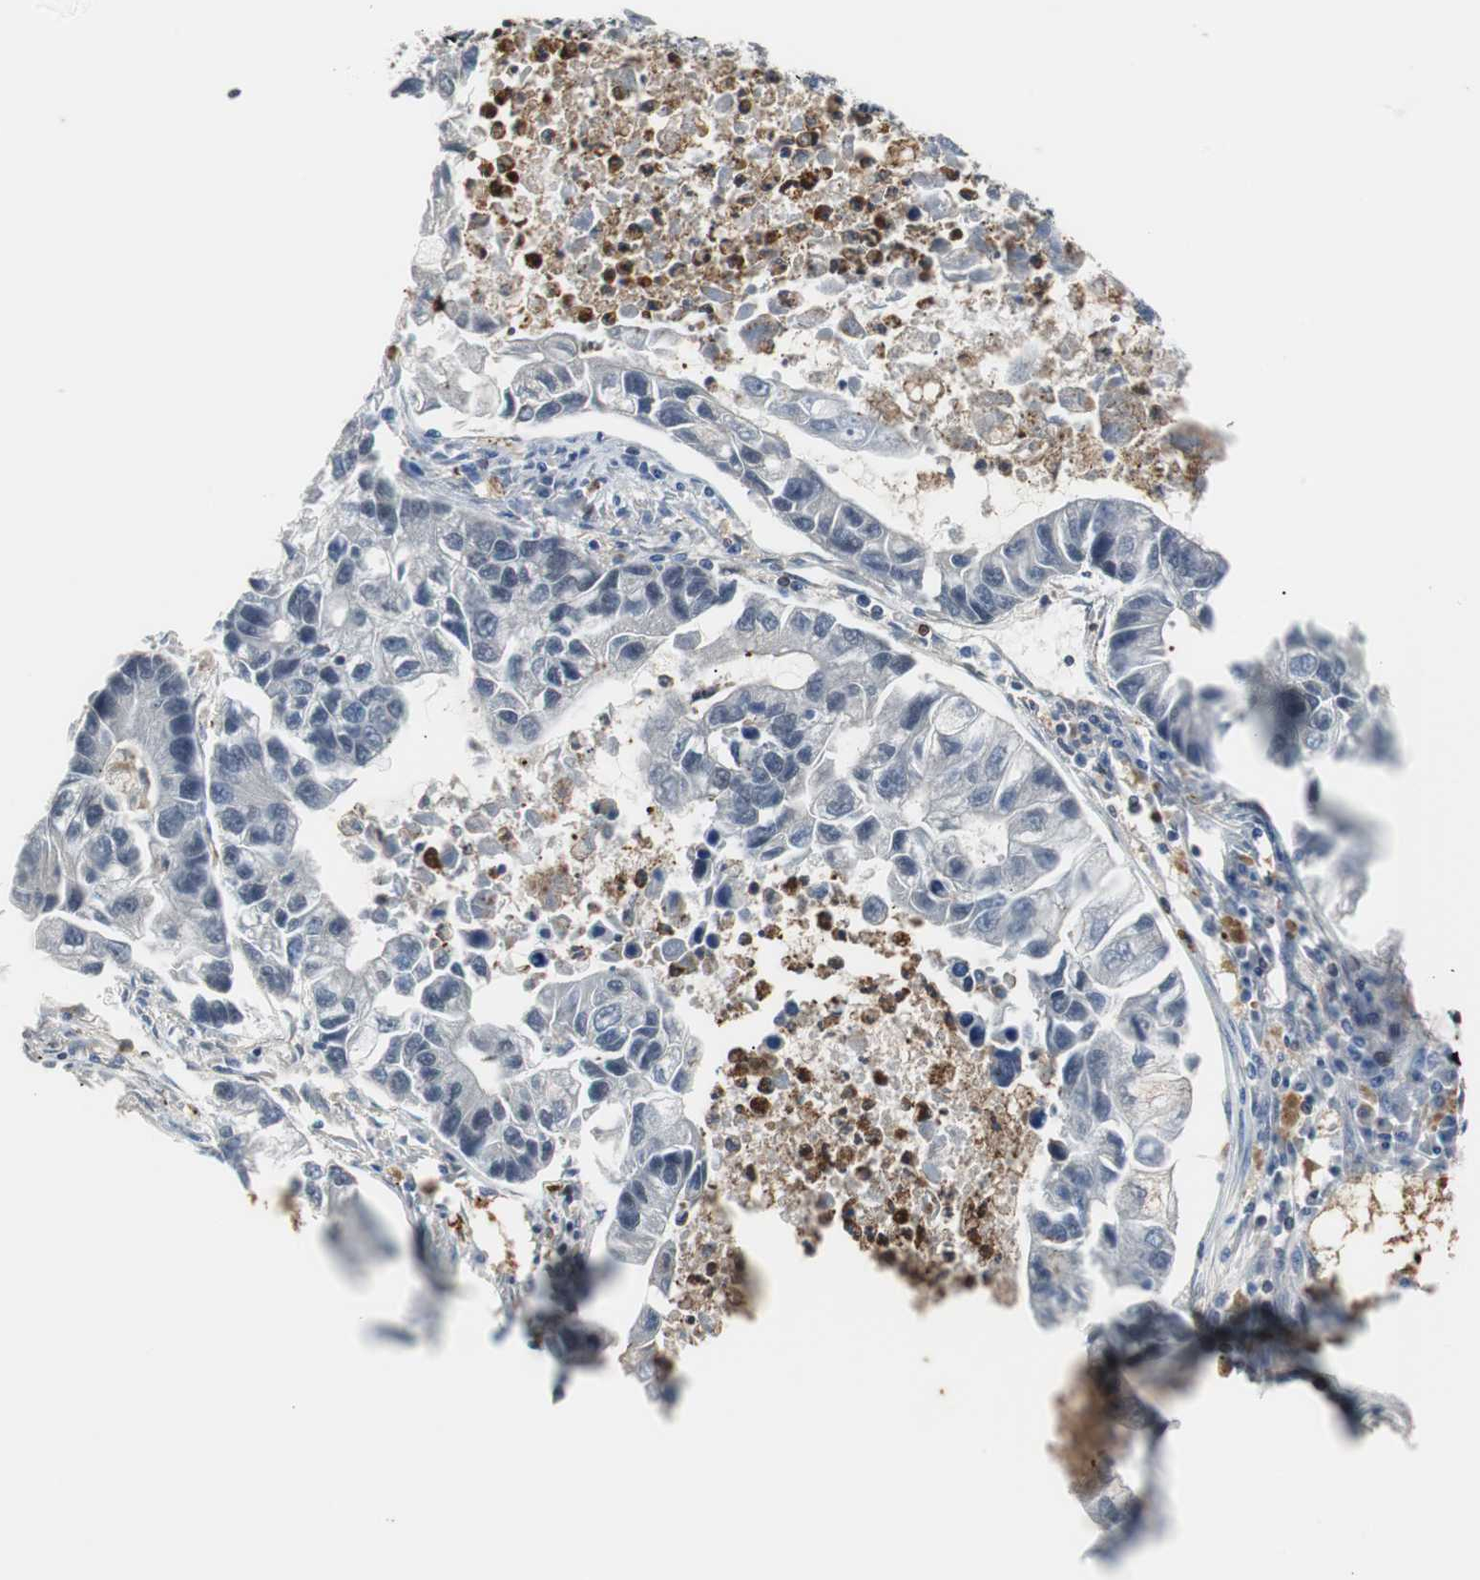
{"staining": {"intensity": "negative", "quantity": "none", "location": "none"}, "tissue": "lung cancer", "cell_type": "Tumor cells", "image_type": "cancer", "snomed": [{"axis": "morphology", "description": "Adenocarcinoma, NOS"}, {"axis": "topography", "description": "Lung"}], "caption": "Immunohistochemical staining of human lung cancer demonstrates no significant positivity in tumor cells.", "gene": "SIRT1", "patient": {"sex": "female", "age": 51}}